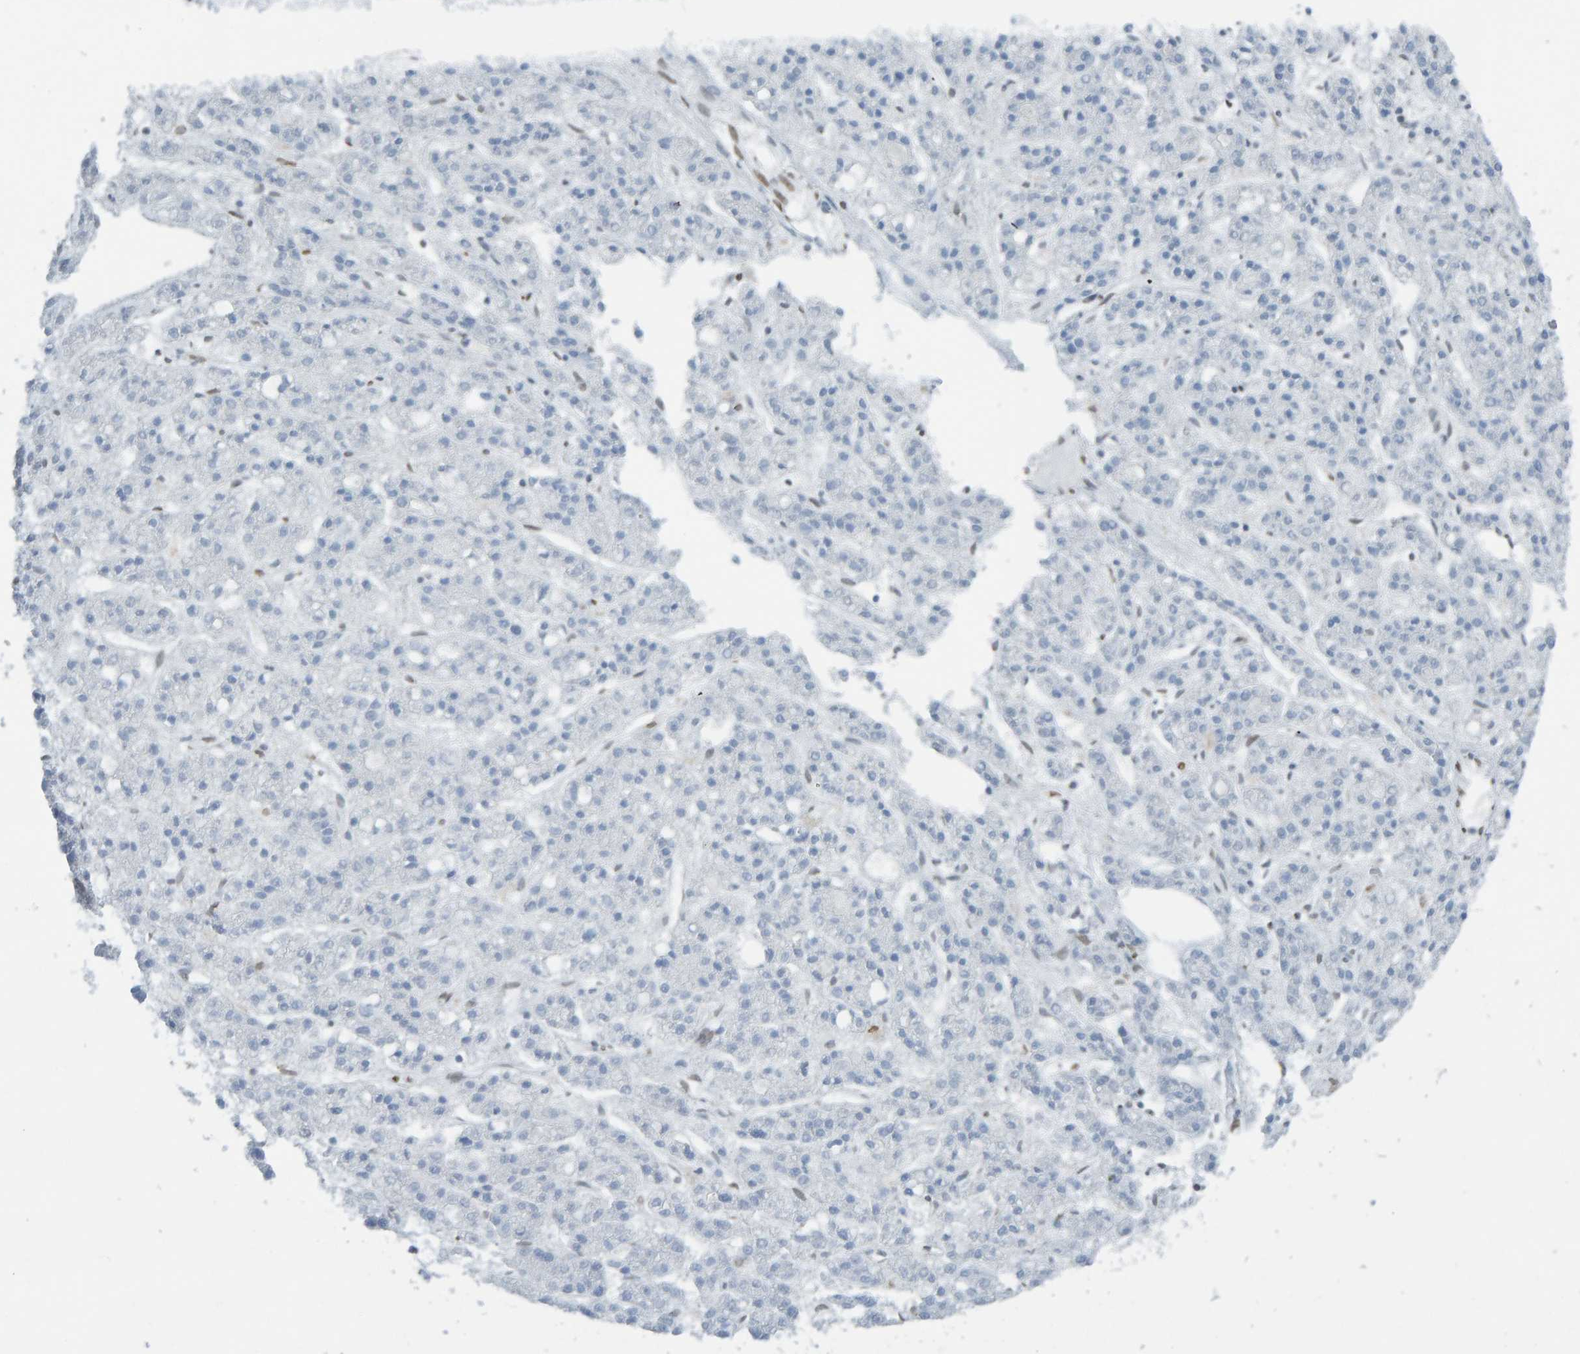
{"staining": {"intensity": "negative", "quantity": "none", "location": "none"}, "tissue": "liver cancer", "cell_type": "Tumor cells", "image_type": "cancer", "snomed": [{"axis": "morphology", "description": "Carcinoma, Hepatocellular, NOS"}, {"axis": "topography", "description": "Liver"}], "caption": "High magnification brightfield microscopy of hepatocellular carcinoma (liver) stained with DAB (3,3'-diaminobenzidine) (brown) and counterstained with hematoxylin (blue): tumor cells show no significant positivity.", "gene": "LMNB2", "patient": {"sex": "male", "age": 70}}